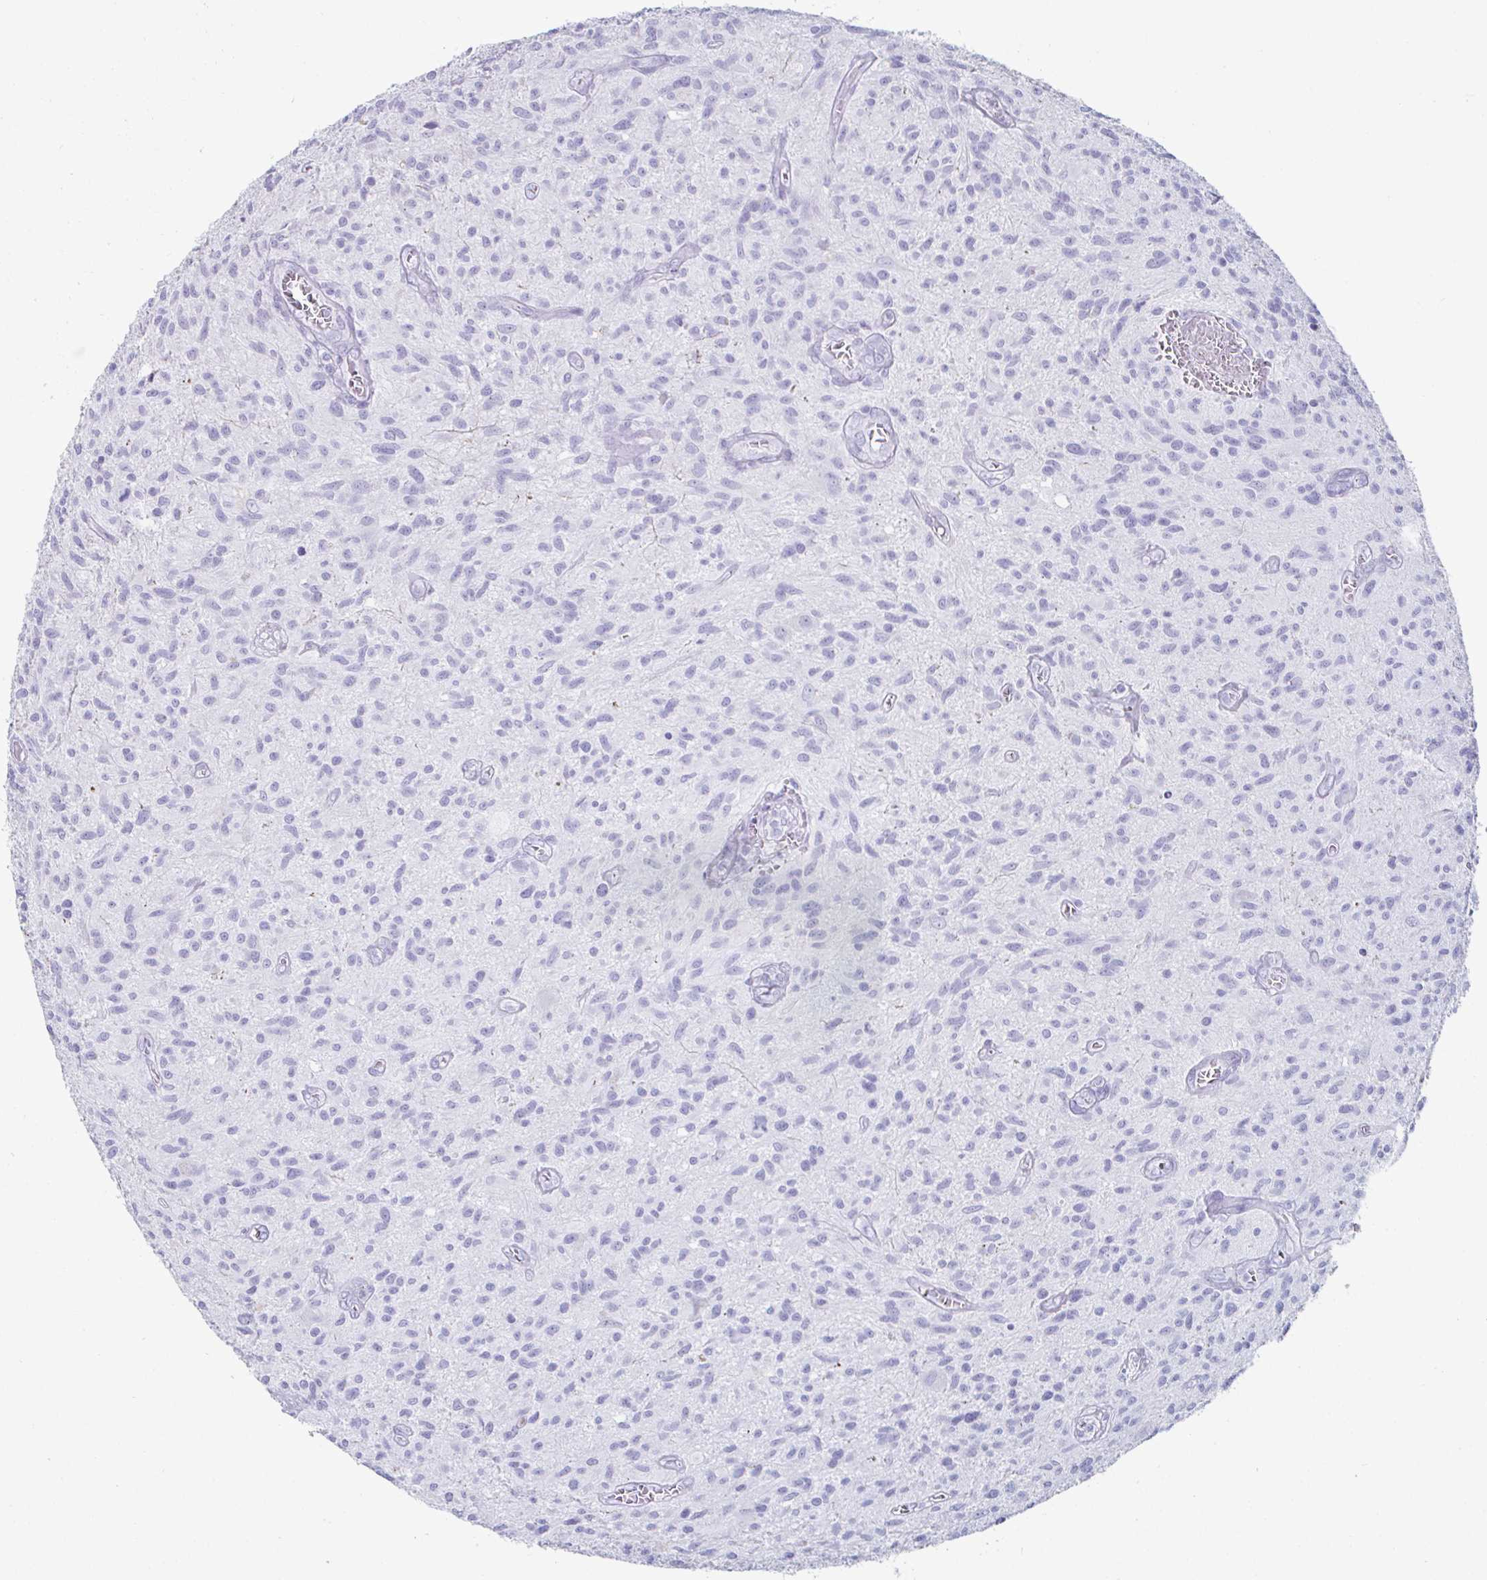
{"staining": {"intensity": "negative", "quantity": "none", "location": "none"}, "tissue": "glioma", "cell_type": "Tumor cells", "image_type": "cancer", "snomed": [{"axis": "morphology", "description": "Glioma, malignant, High grade"}, {"axis": "topography", "description": "Brain"}], "caption": "Immunohistochemistry of human glioma demonstrates no positivity in tumor cells.", "gene": "CREG2", "patient": {"sex": "male", "age": 75}}